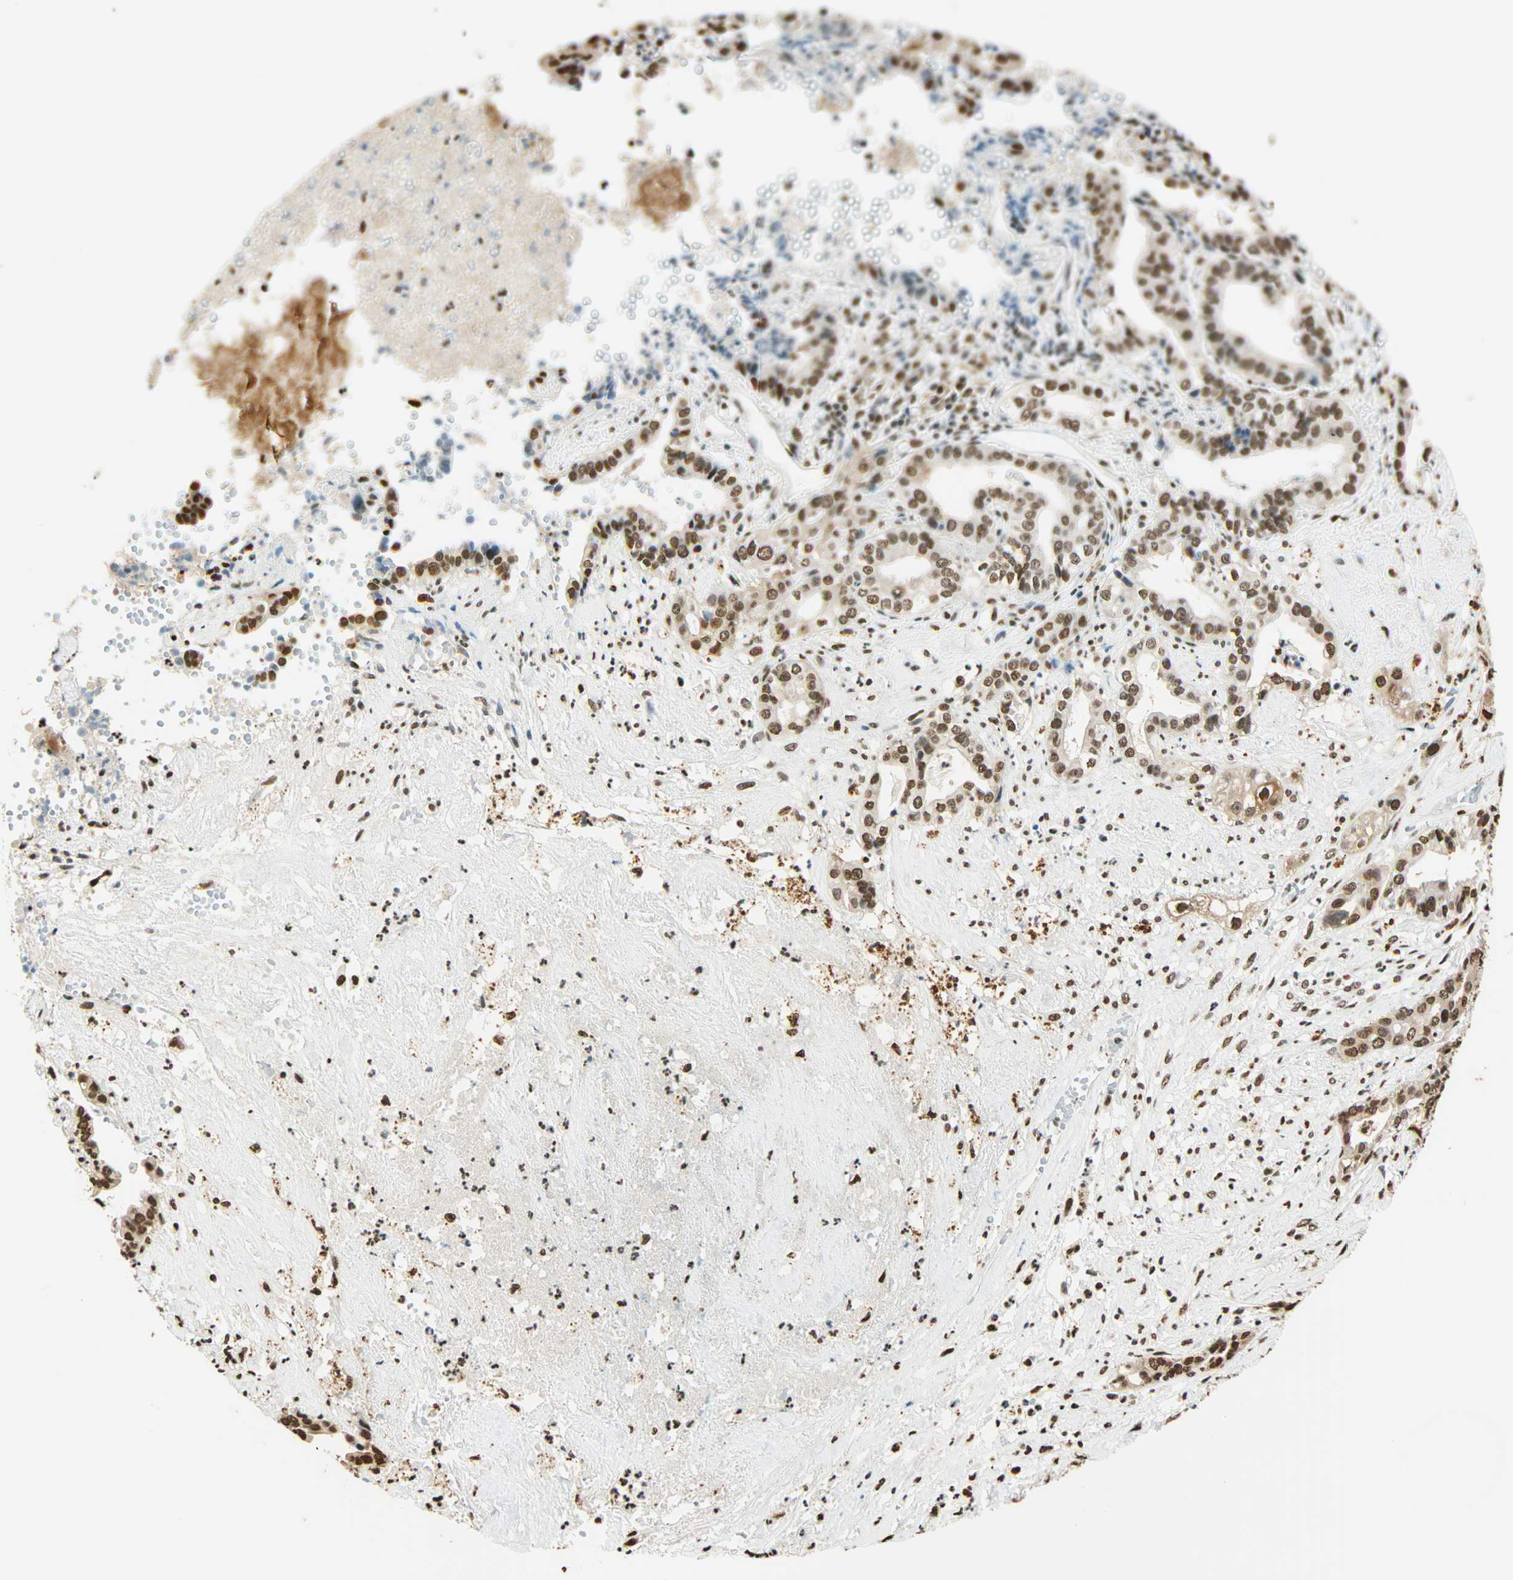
{"staining": {"intensity": "moderate", "quantity": ">75%", "location": "nuclear"}, "tissue": "liver cancer", "cell_type": "Tumor cells", "image_type": "cancer", "snomed": [{"axis": "morphology", "description": "Cholangiocarcinoma"}, {"axis": "topography", "description": "Liver"}], "caption": "A photomicrograph of liver cancer stained for a protein displays moderate nuclear brown staining in tumor cells.", "gene": "FANCG", "patient": {"sex": "female", "age": 61}}